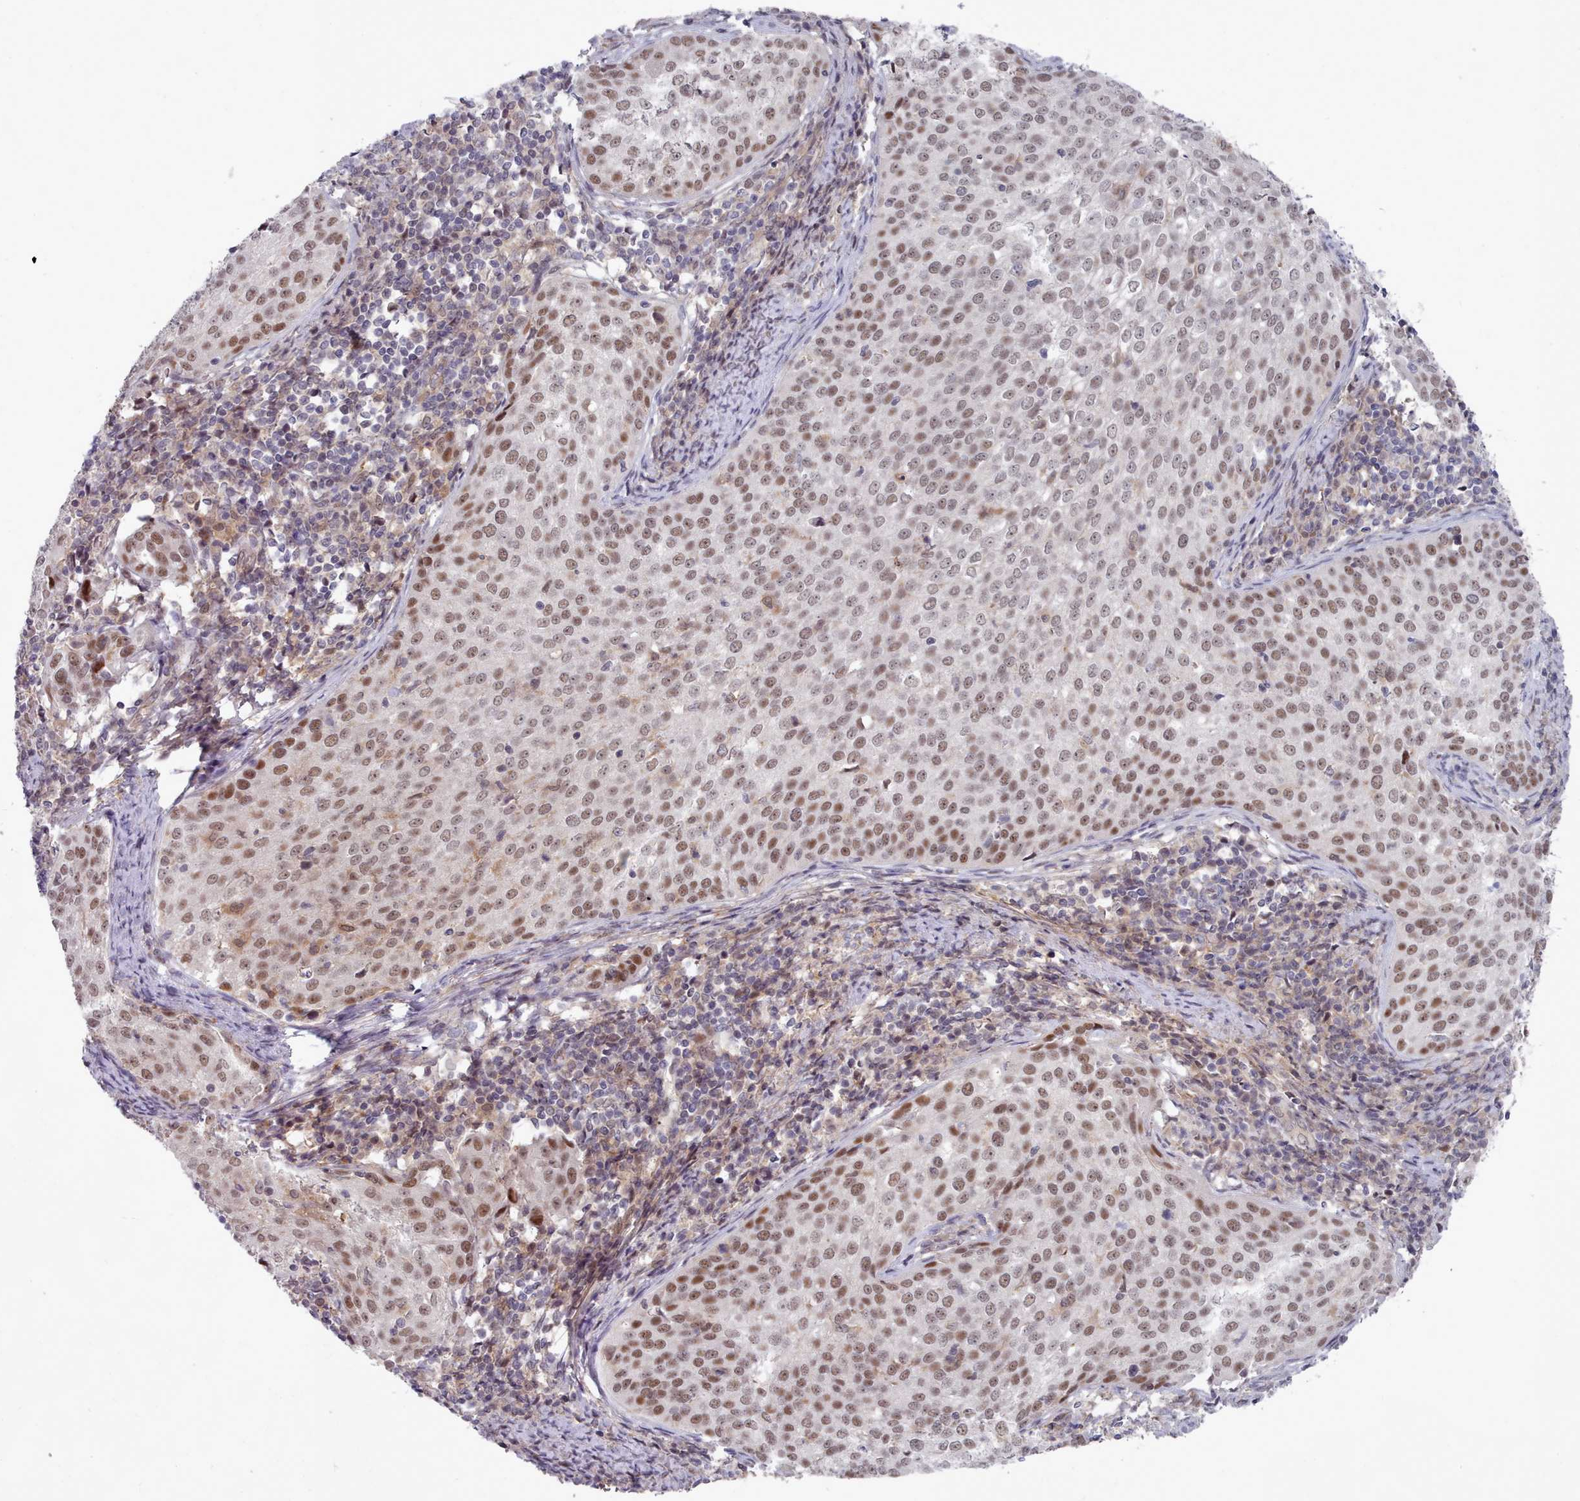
{"staining": {"intensity": "moderate", "quantity": ">75%", "location": "nuclear"}, "tissue": "cervical cancer", "cell_type": "Tumor cells", "image_type": "cancer", "snomed": [{"axis": "morphology", "description": "Squamous cell carcinoma, NOS"}, {"axis": "topography", "description": "Cervix"}], "caption": "A brown stain shows moderate nuclear positivity of a protein in human cervical cancer (squamous cell carcinoma) tumor cells. Nuclei are stained in blue.", "gene": "GINS1", "patient": {"sex": "female", "age": 57}}